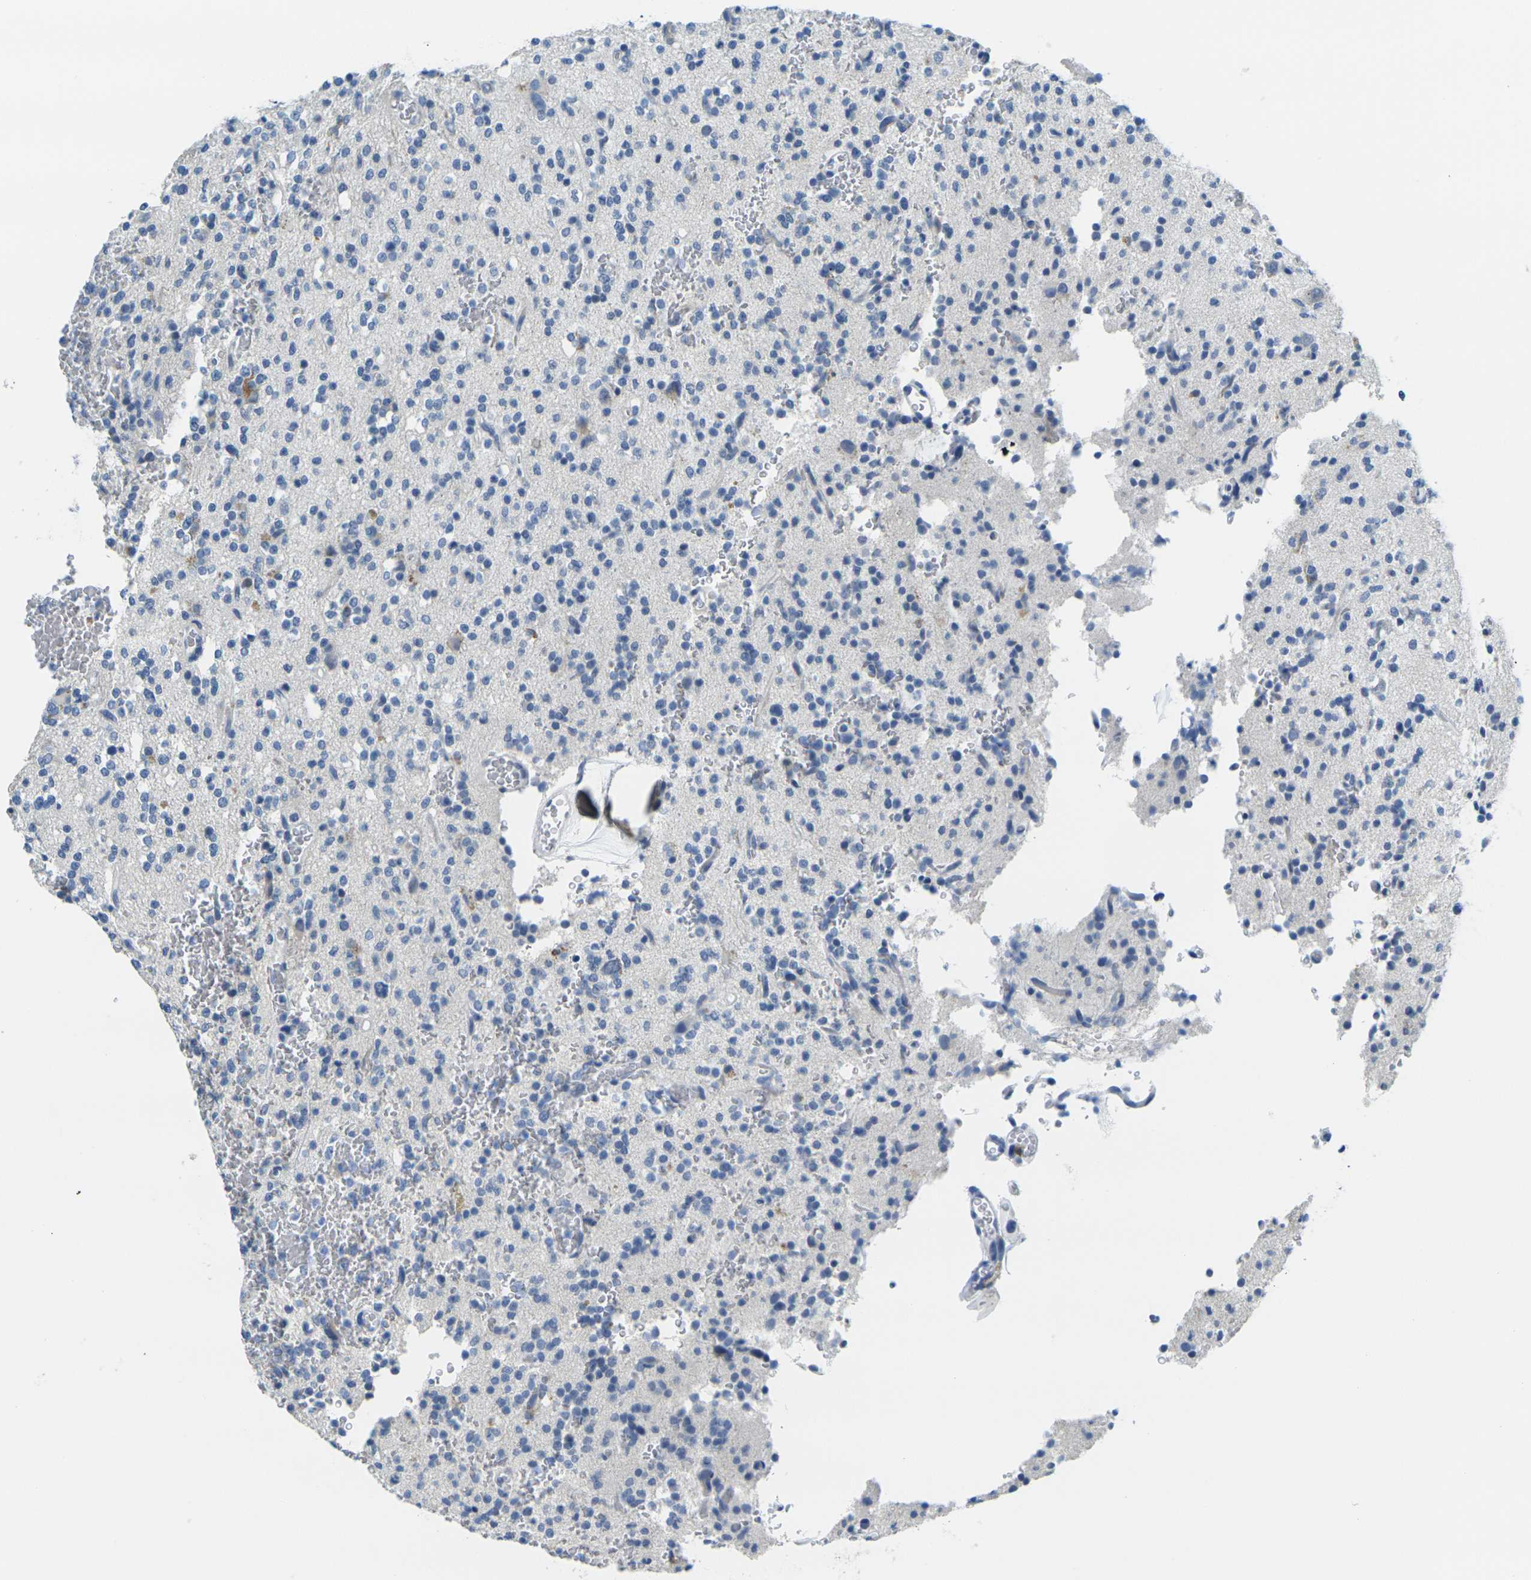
{"staining": {"intensity": "negative", "quantity": "none", "location": "none"}, "tissue": "glioma", "cell_type": "Tumor cells", "image_type": "cancer", "snomed": [{"axis": "morphology", "description": "Glioma, malignant, High grade"}, {"axis": "topography", "description": "Brain"}], "caption": "DAB immunohistochemical staining of human glioma demonstrates no significant positivity in tumor cells.", "gene": "GPR15", "patient": {"sex": "male", "age": 47}}